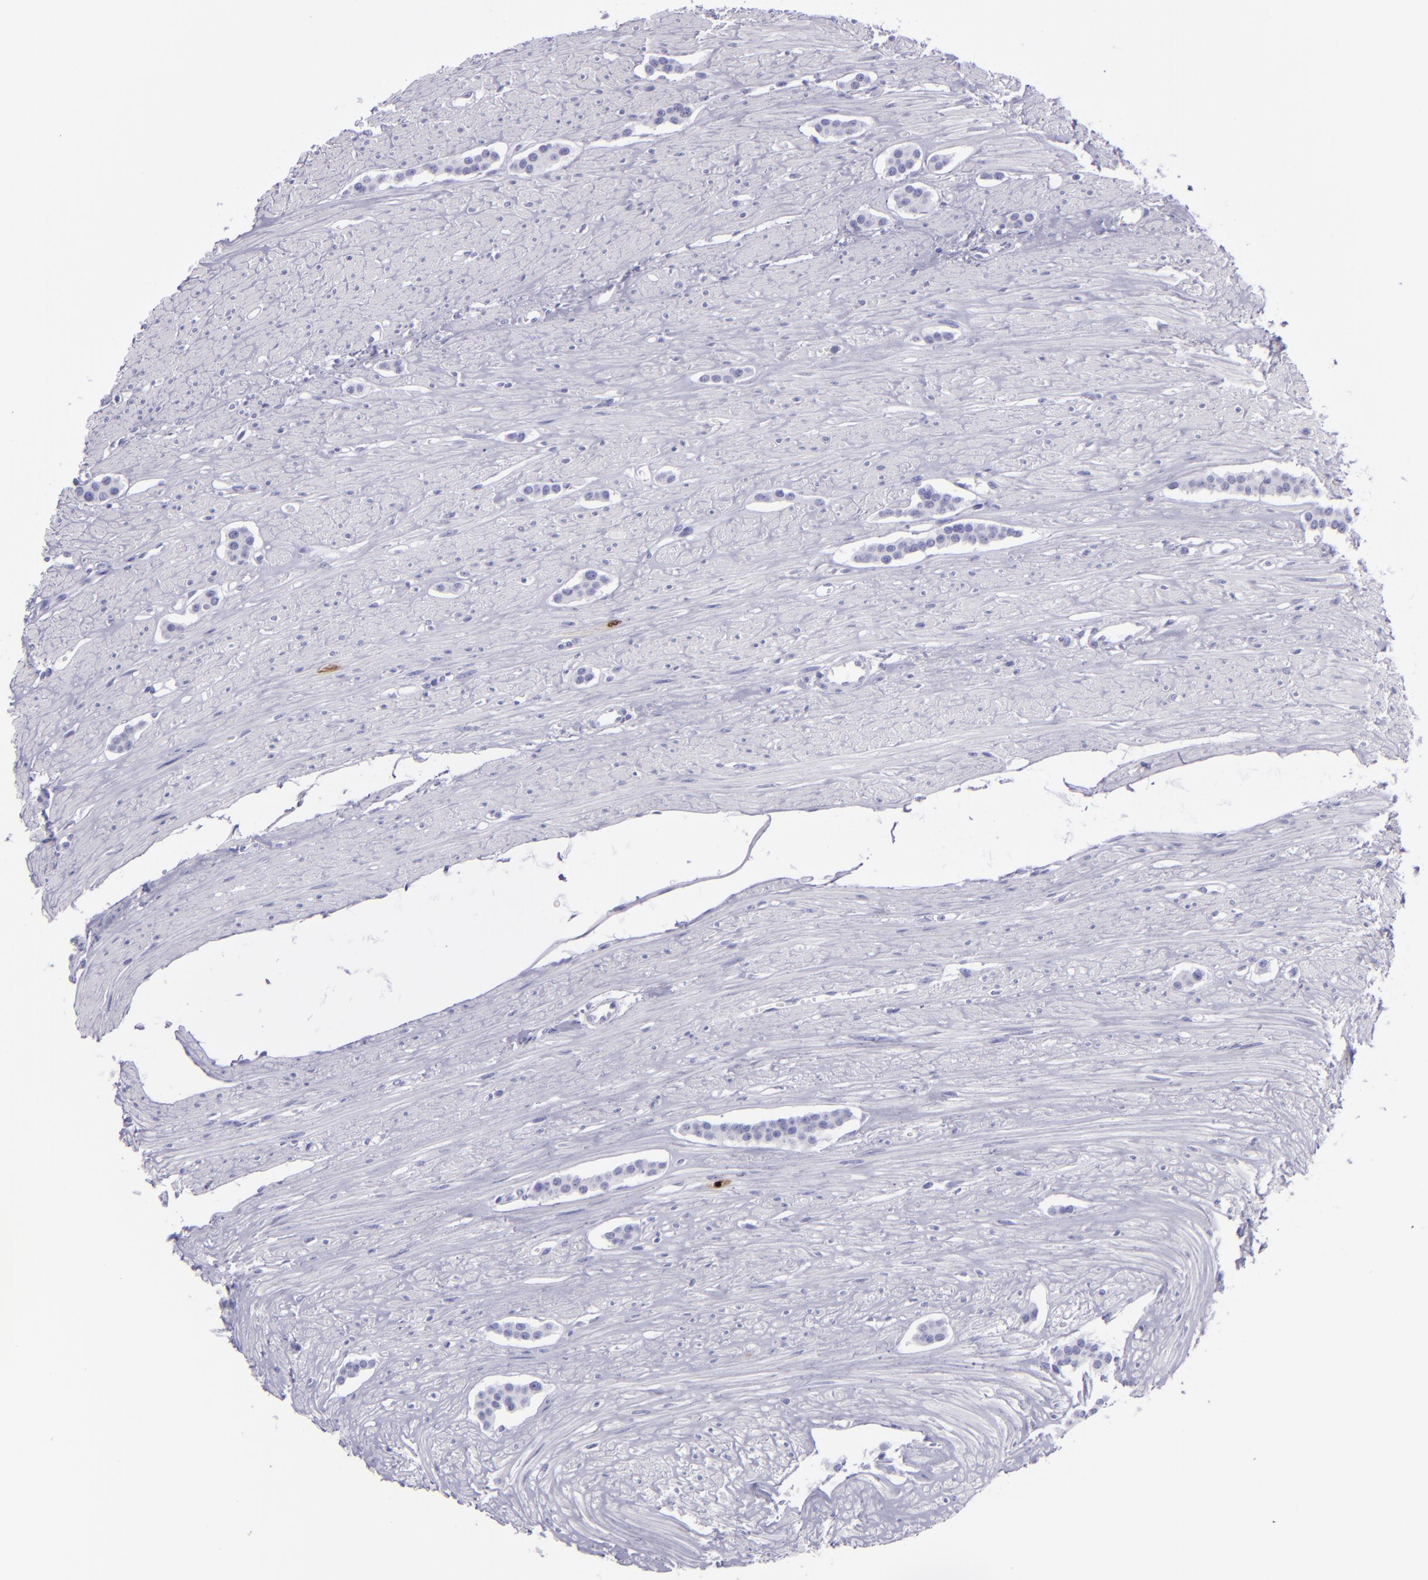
{"staining": {"intensity": "negative", "quantity": "none", "location": "none"}, "tissue": "carcinoid", "cell_type": "Tumor cells", "image_type": "cancer", "snomed": [{"axis": "morphology", "description": "Carcinoid, malignant, NOS"}, {"axis": "topography", "description": "Small intestine"}], "caption": "Immunohistochemistry image of human carcinoid (malignant) stained for a protein (brown), which demonstrates no expression in tumor cells.", "gene": "TOP2A", "patient": {"sex": "male", "age": 60}}